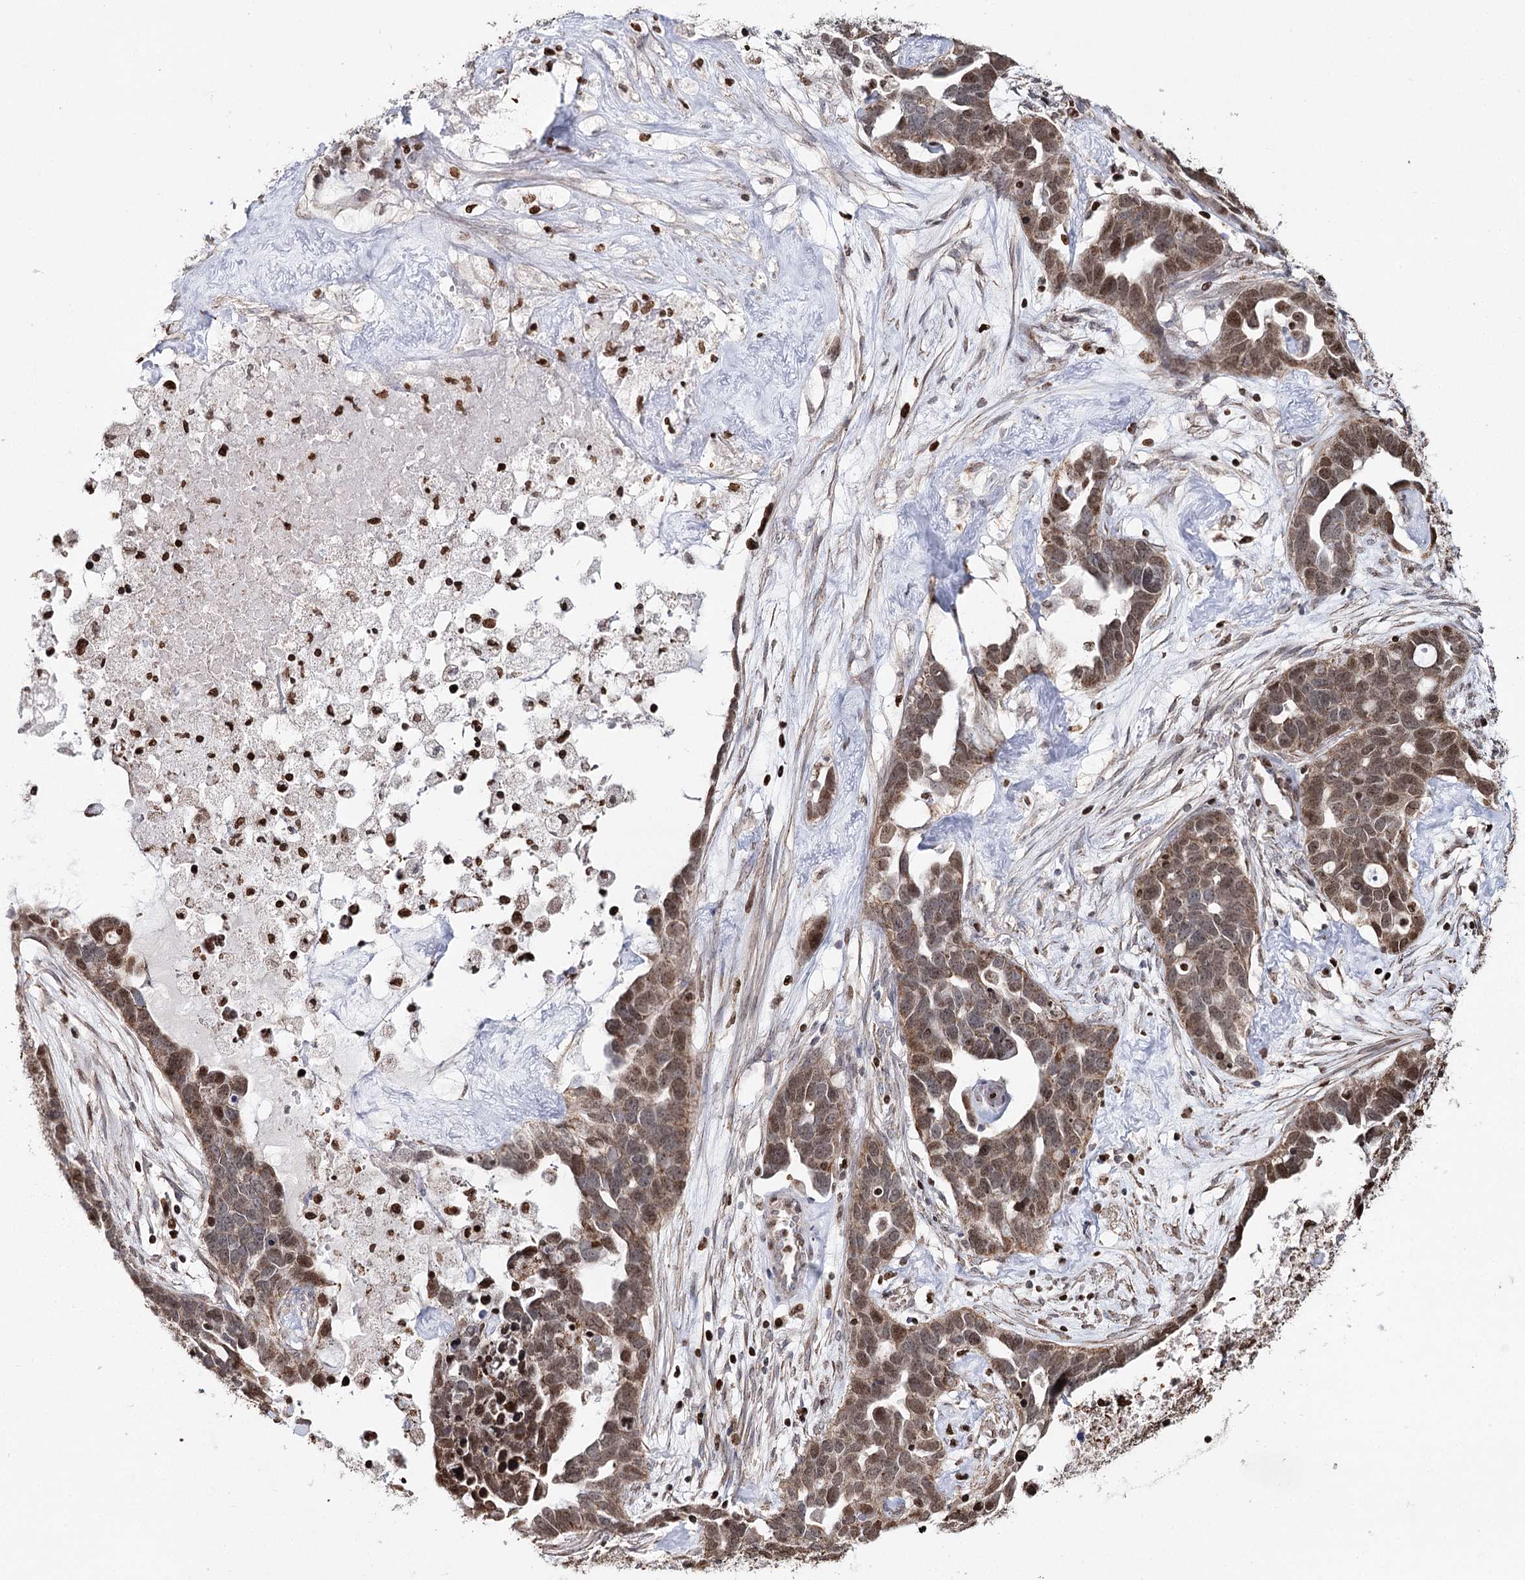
{"staining": {"intensity": "moderate", "quantity": ">75%", "location": "cytoplasmic/membranous,nuclear"}, "tissue": "ovarian cancer", "cell_type": "Tumor cells", "image_type": "cancer", "snomed": [{"axis": "morphology", "description": "Cystadenocarcinoma, serous, NOS"}, {"axis": "topography", "description": "Ovary"}], "caption": "Tumor cells reveal moderate cytoplasmic/membranous and nuclear expression in about >75% of cells in ovarian cancer (serous cystadenocarcinoma).", "gene": "PDHX", "patient": {"sex": "female", "age": 54}}